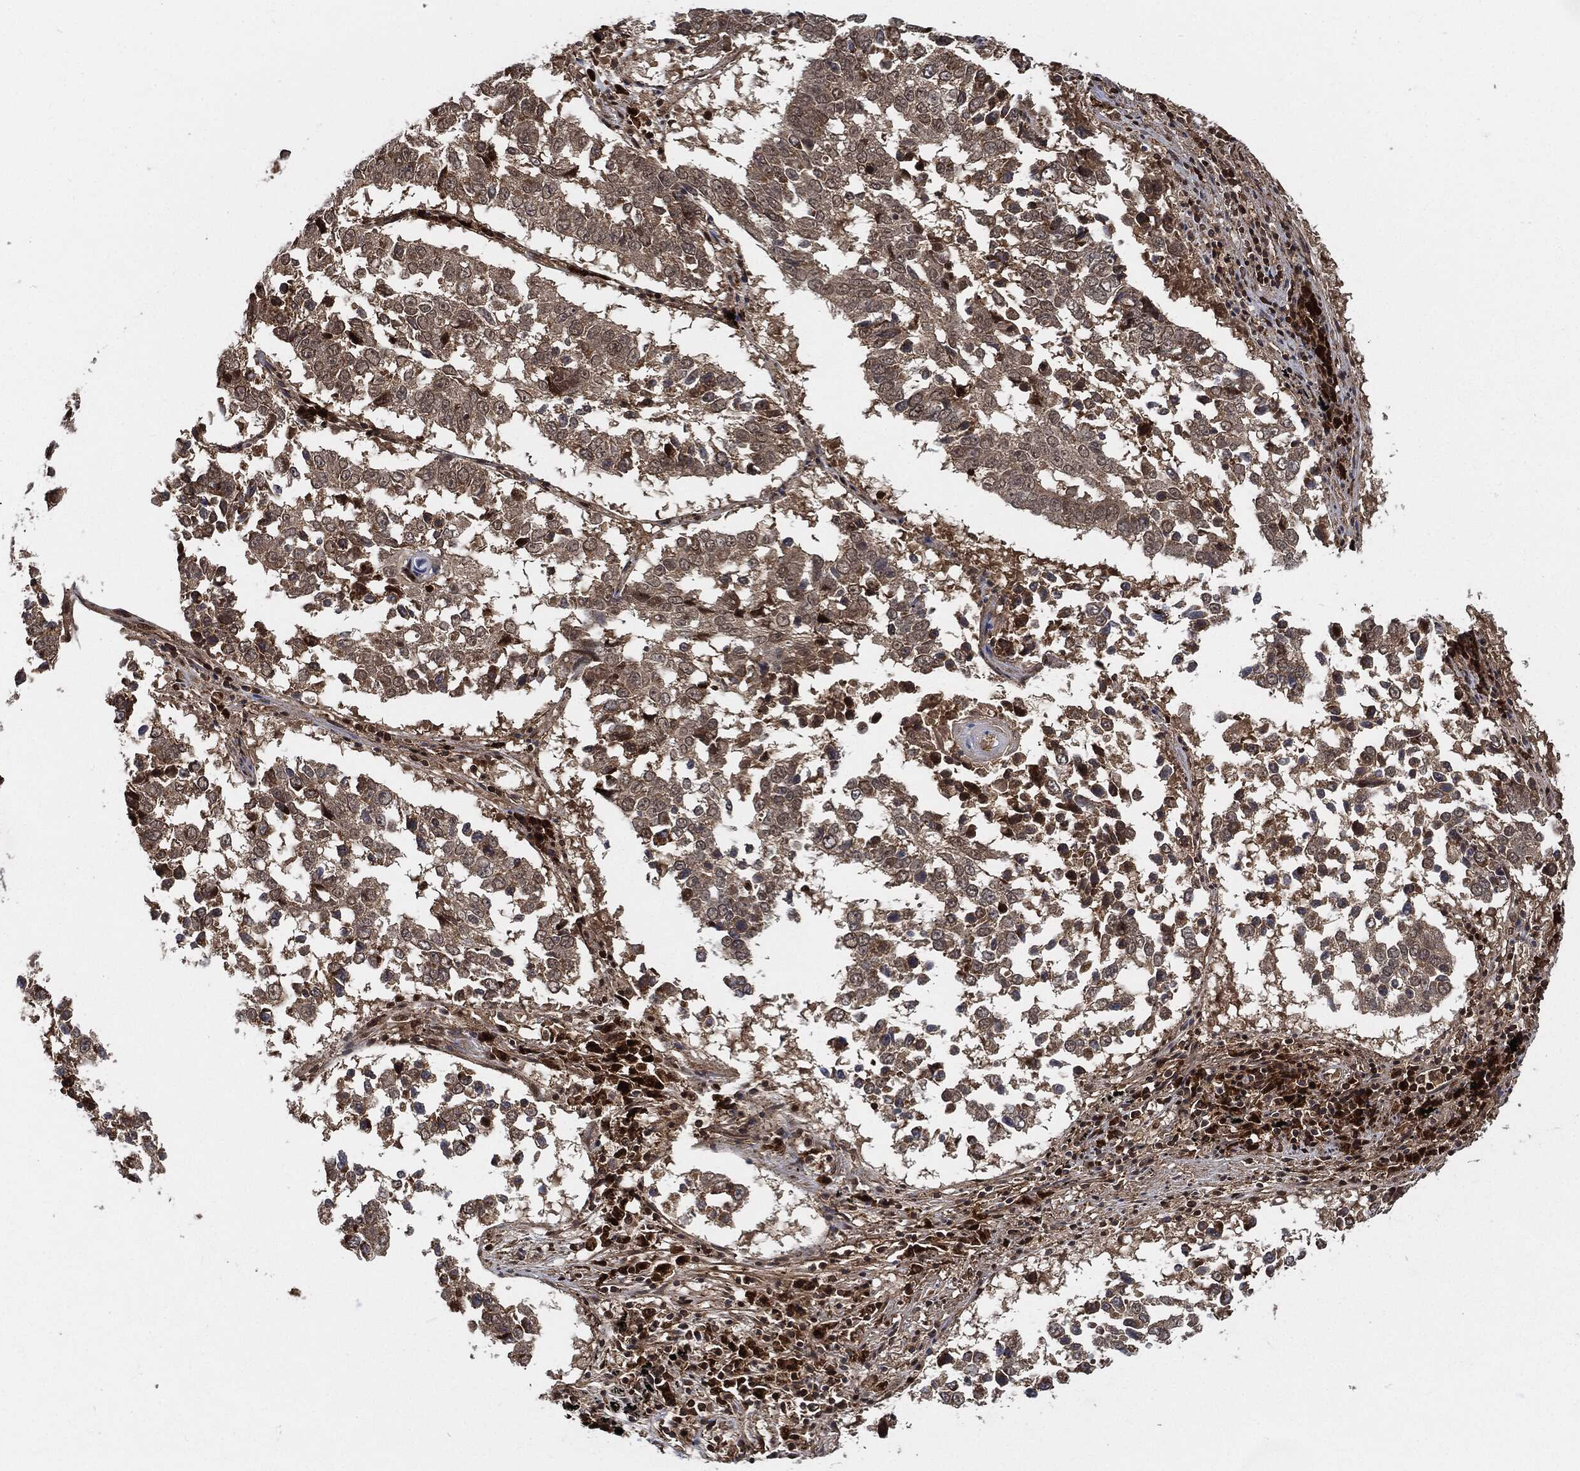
{"staining": {"intensity": "negative", "quantity": "none", "location": "none"}, "tissue": "lung cancer", "cell_type": "Tumor cells", "image_type": "cancer", "snomed": [{"axis": "morphology", "description": "Squamous cell carcinoma, NOS"}, {"axis": "topography", "description": "Lung"}], "caption": "Squamous cell carcinoma (lung) was stained to show a protein in brown. There is no significant staining in tumor cells.", "gene": "CUTA", "patient": {"sex": "male", "age": 82}}